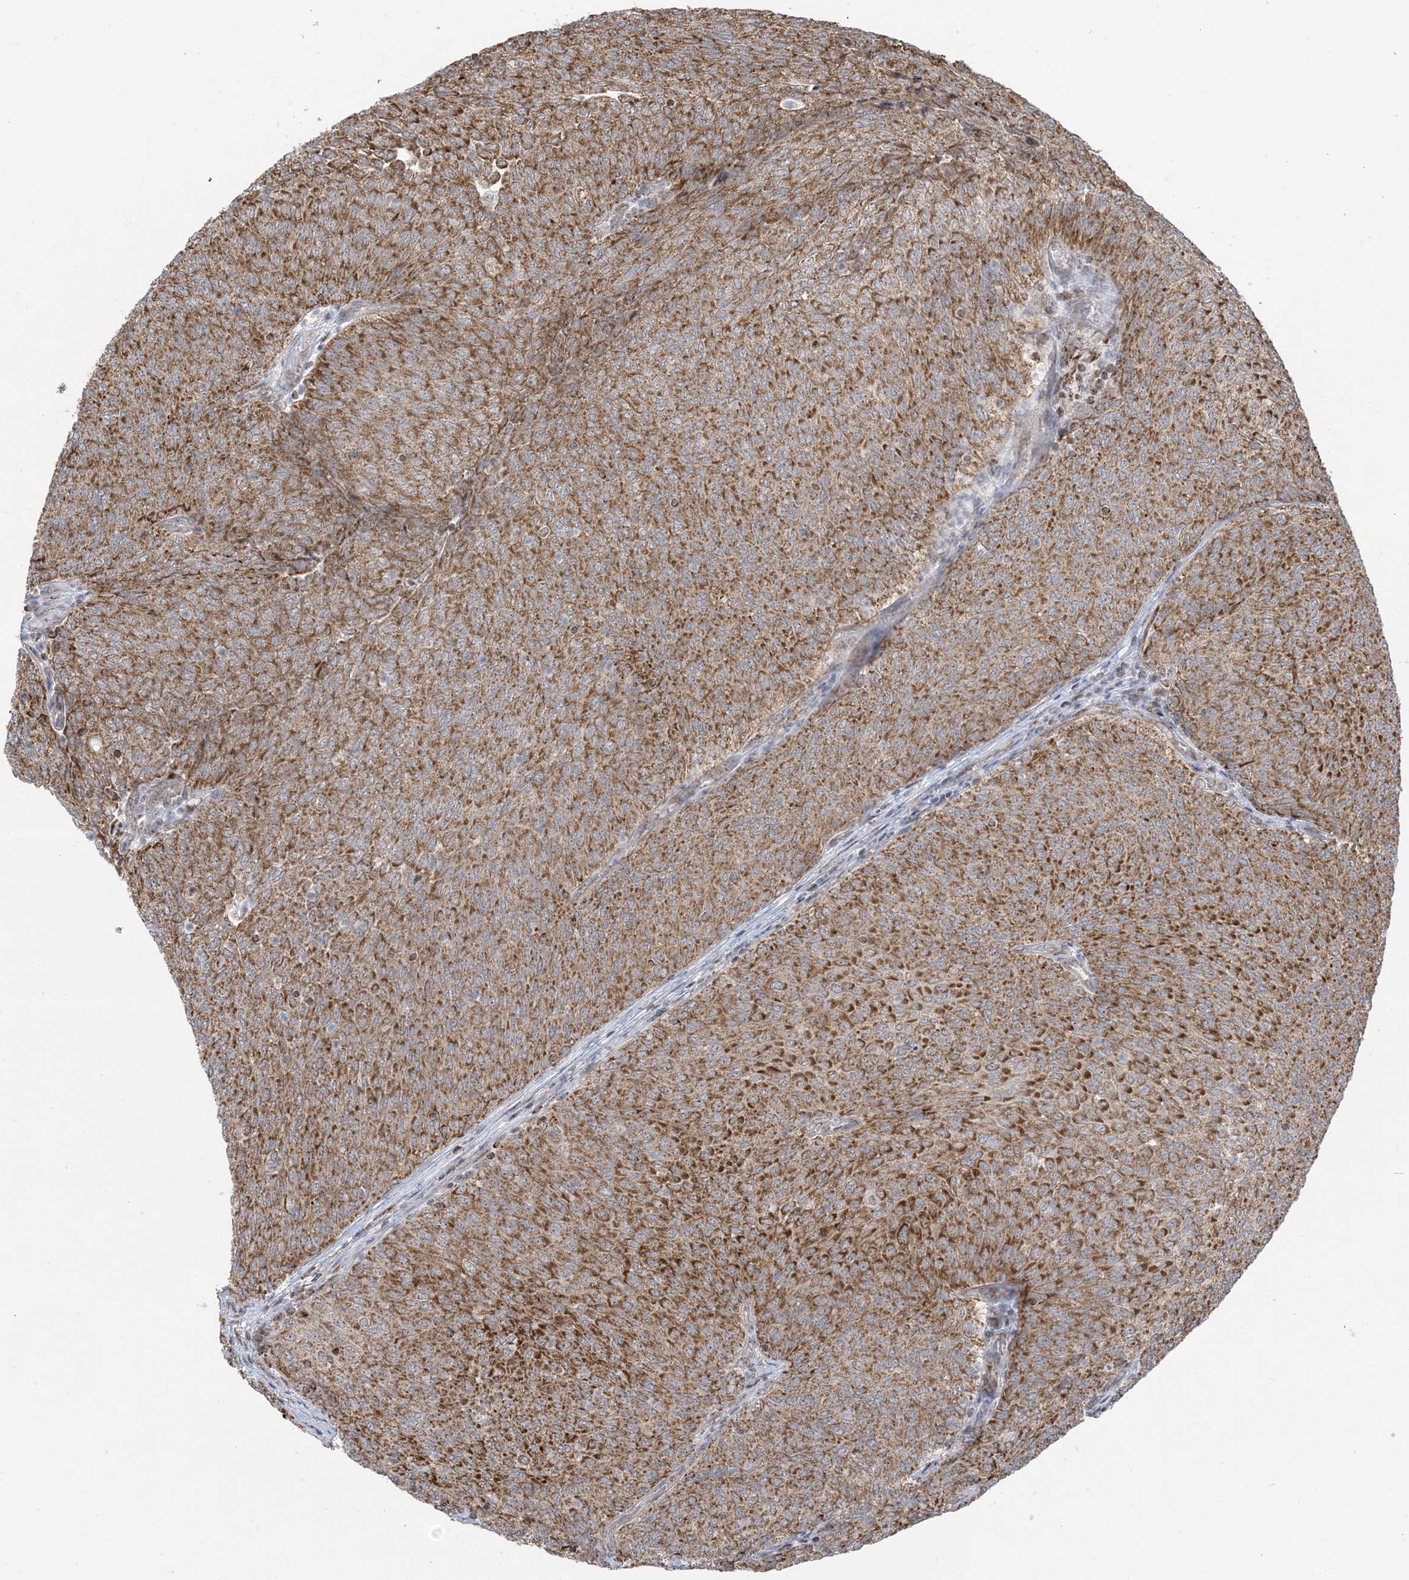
{"staining": {"intensity": "moderate", "quantity": ">75%", "location": "cytoplasmic/membranous"}, "tissue": "urothelial cancer", "cell_type": "Tumor cells", "image_type": "cancer", "snomed": [{"axis": "morphology", "description": "Urothelial carcinoma, Low grade"}, {"axis": "topography", "description": "Urinary bladder"}], "caption": "Immunohistochemistry of human urothelial cancer shows medium levels of moderate cytoplasmic/membranous positivity in about >75% of tumor cells.", "gene": "MAPKBP1", "patient": {"sex": "female", "age": 79}}